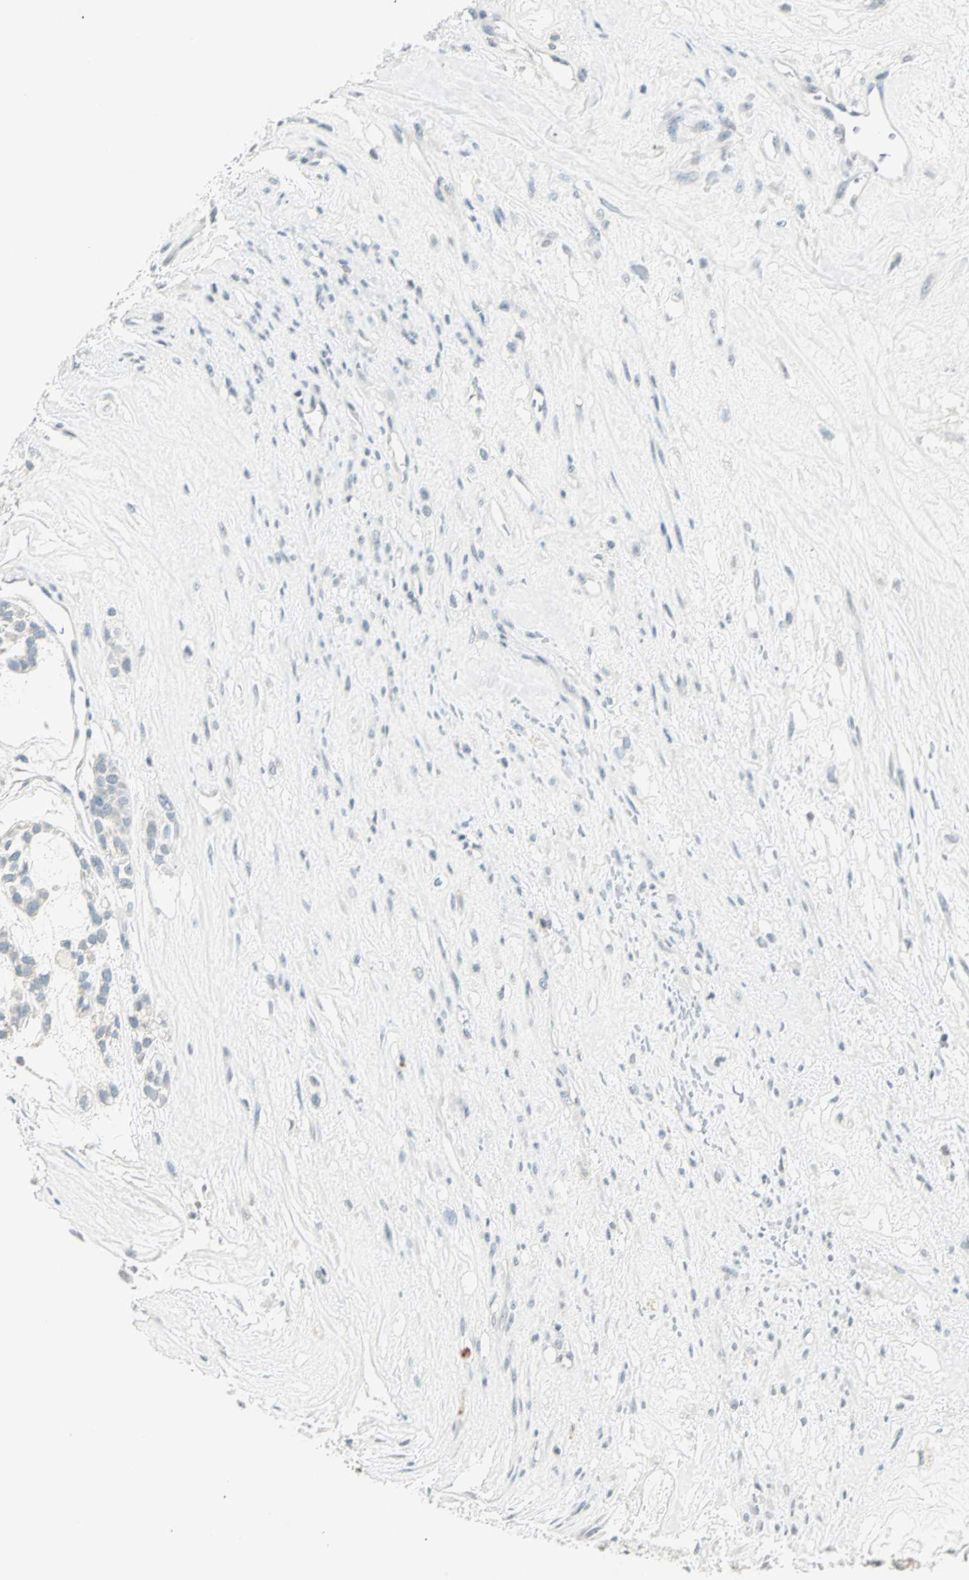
{"staining": {"intensity": "weak", "quantity": "<25%", "location": "nuclear"}, "tissue": "head and neck cancer", "cell_type": "Tumor cells", "image_type": "cancer", "snomed": [{"axis": "morphology", "description": "Adenocarcinoma, NOS"}, {"axis": "morphology", "description": "Adenoma, NOS"}, {"axis": "topography", "description": "Head-Neck"}], "caption": "Immunohistochemistry (IHC) micrograph of neoplastic tissue: head and neck adenocarcinoma stained with DAB (3,3'-diaminobenzidine) demonstrates no significant protein positivity in tumor cells.", "gene": "SMAD3", "patient": {"sex": "female", "age": 55}}